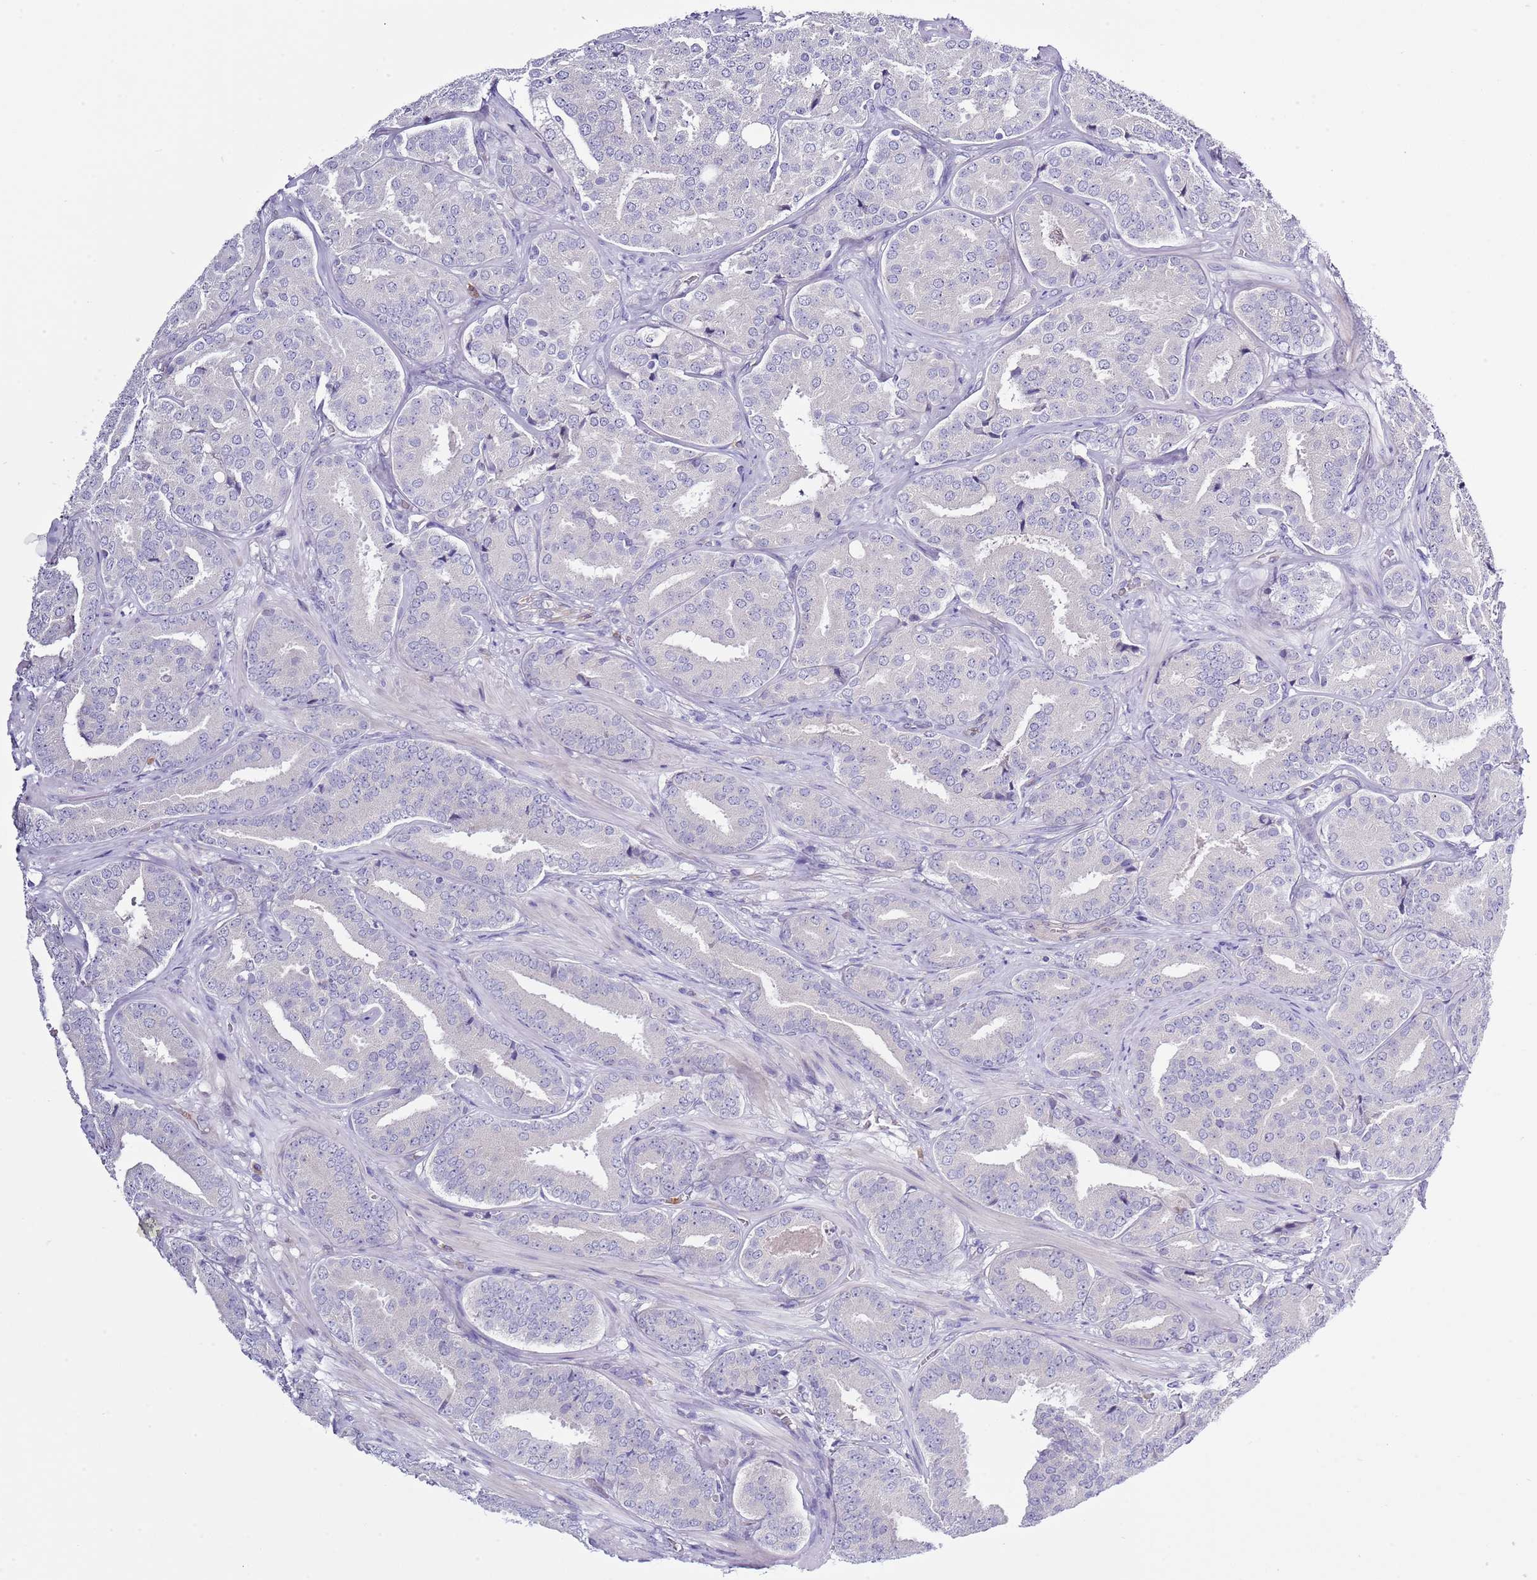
{"staining": {"intensity": "negative", "quantity": "none", "location": "none"}, "tissue": "prostate cancer", "cell_type": "Tumor cells", "image_type": "cancer", "snomed": [{"axis": "morphology", "description": "Adenocarcinoma, High grade"}, {"axis": "topography", "description": "Prostate"}], "caption": "High-grade adenocarcinoma (prostate) was stained to show a protein in brown. There is no significant staining in tumor cells. (DAB immunohistochemistry, high magnification).", "gene": "ZFP2", "patient": {"sex": "male", "age": 63}}